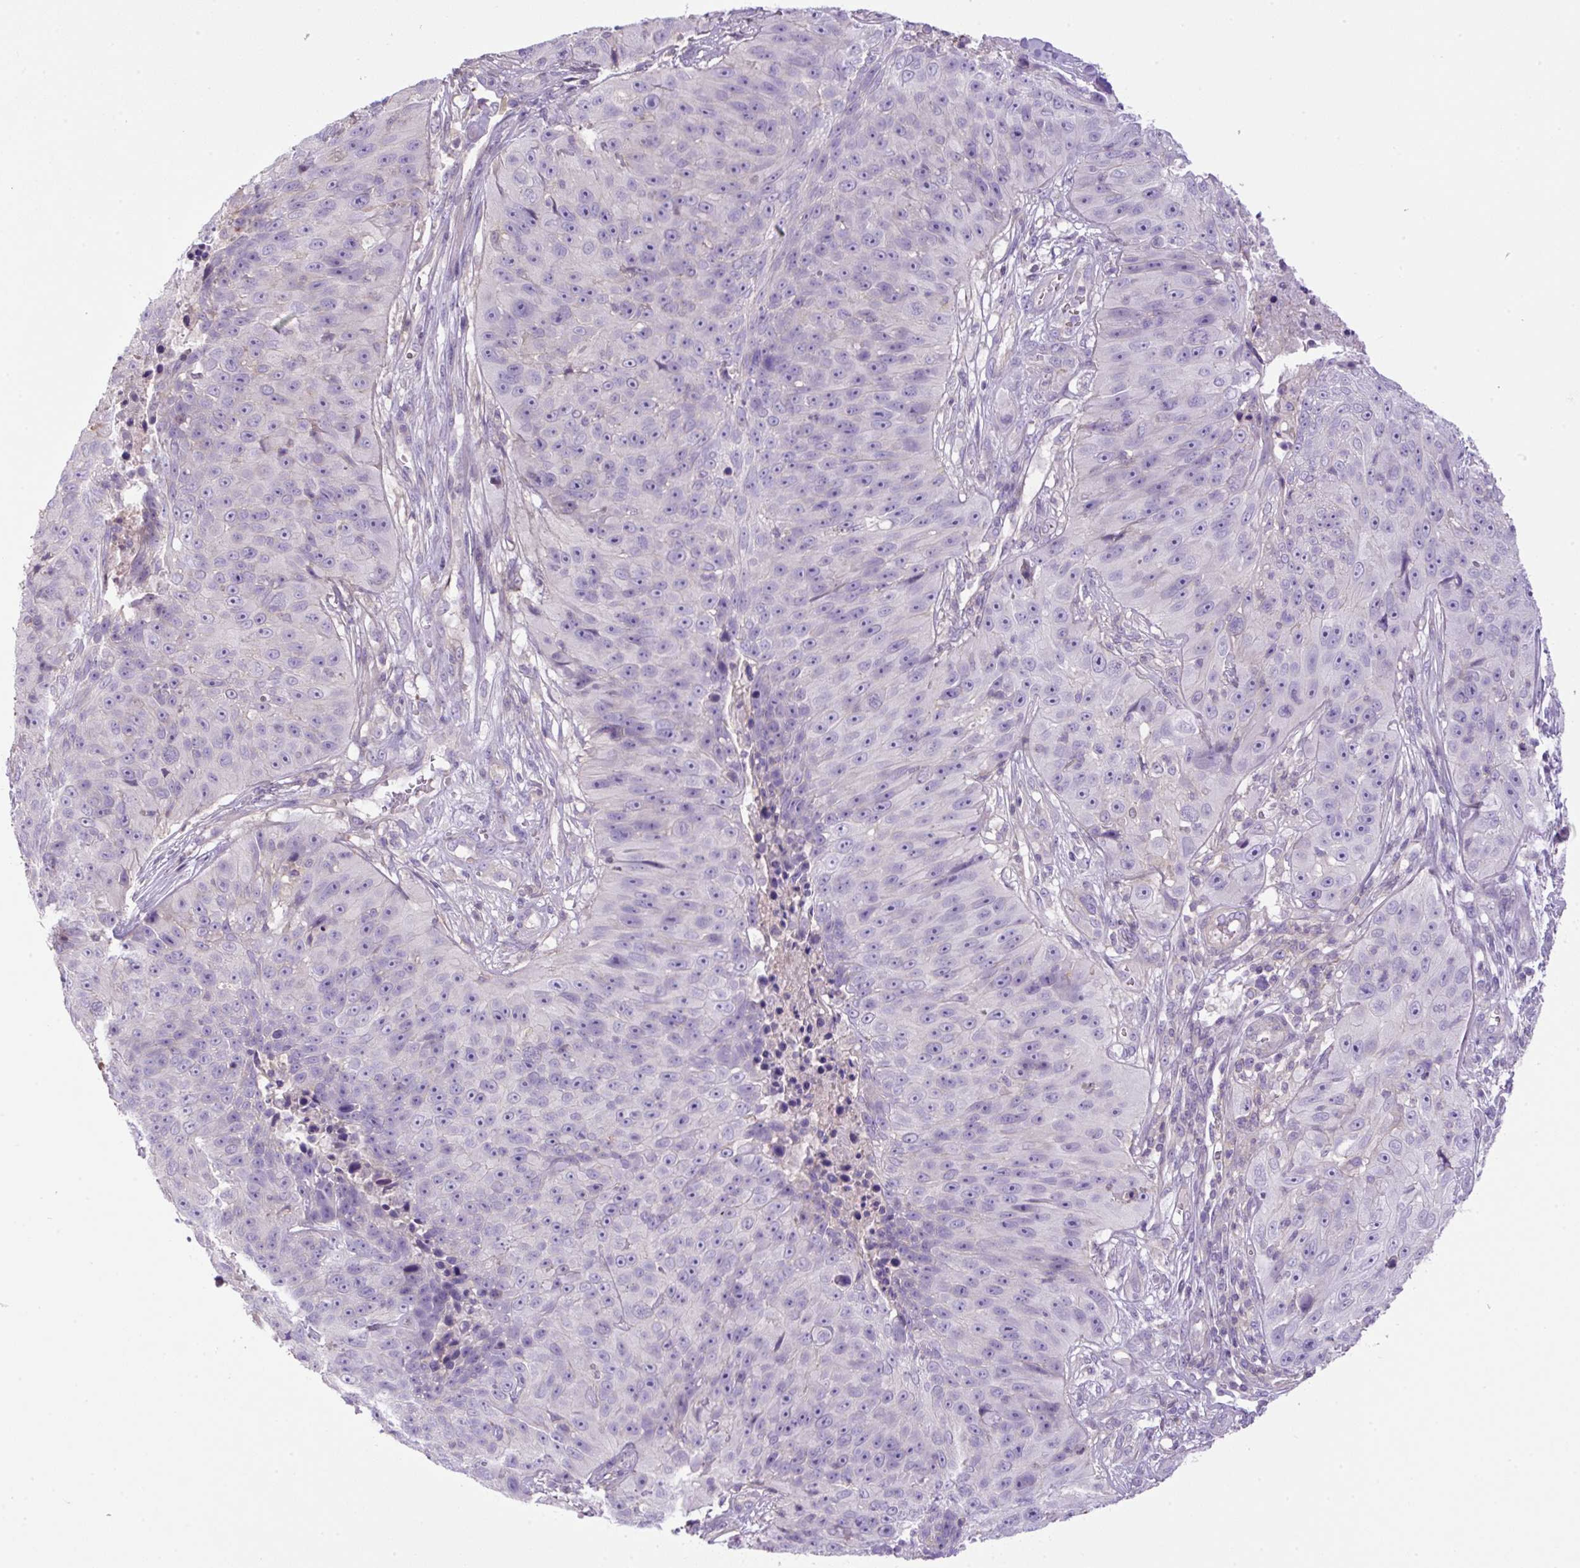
{"staining": {"intensity": "negative", "quantity": "none", "location": "none"}, "tissue": "skin cancer", "cell_type": "Tumor cells", "image_type": "cancer", "snomed": [{"axis": "morphology", "description": "Squamous cell carcinoma, NOS"}, {"axis": "topography", "description": "Skin"}], "caption": "The IHC photomicrograph has no significant staining in tumor cells of squamous cell carcinoma (skin) tissue.", "gene": "NPTN", "patient": {"sex": "female", "age": 87}}